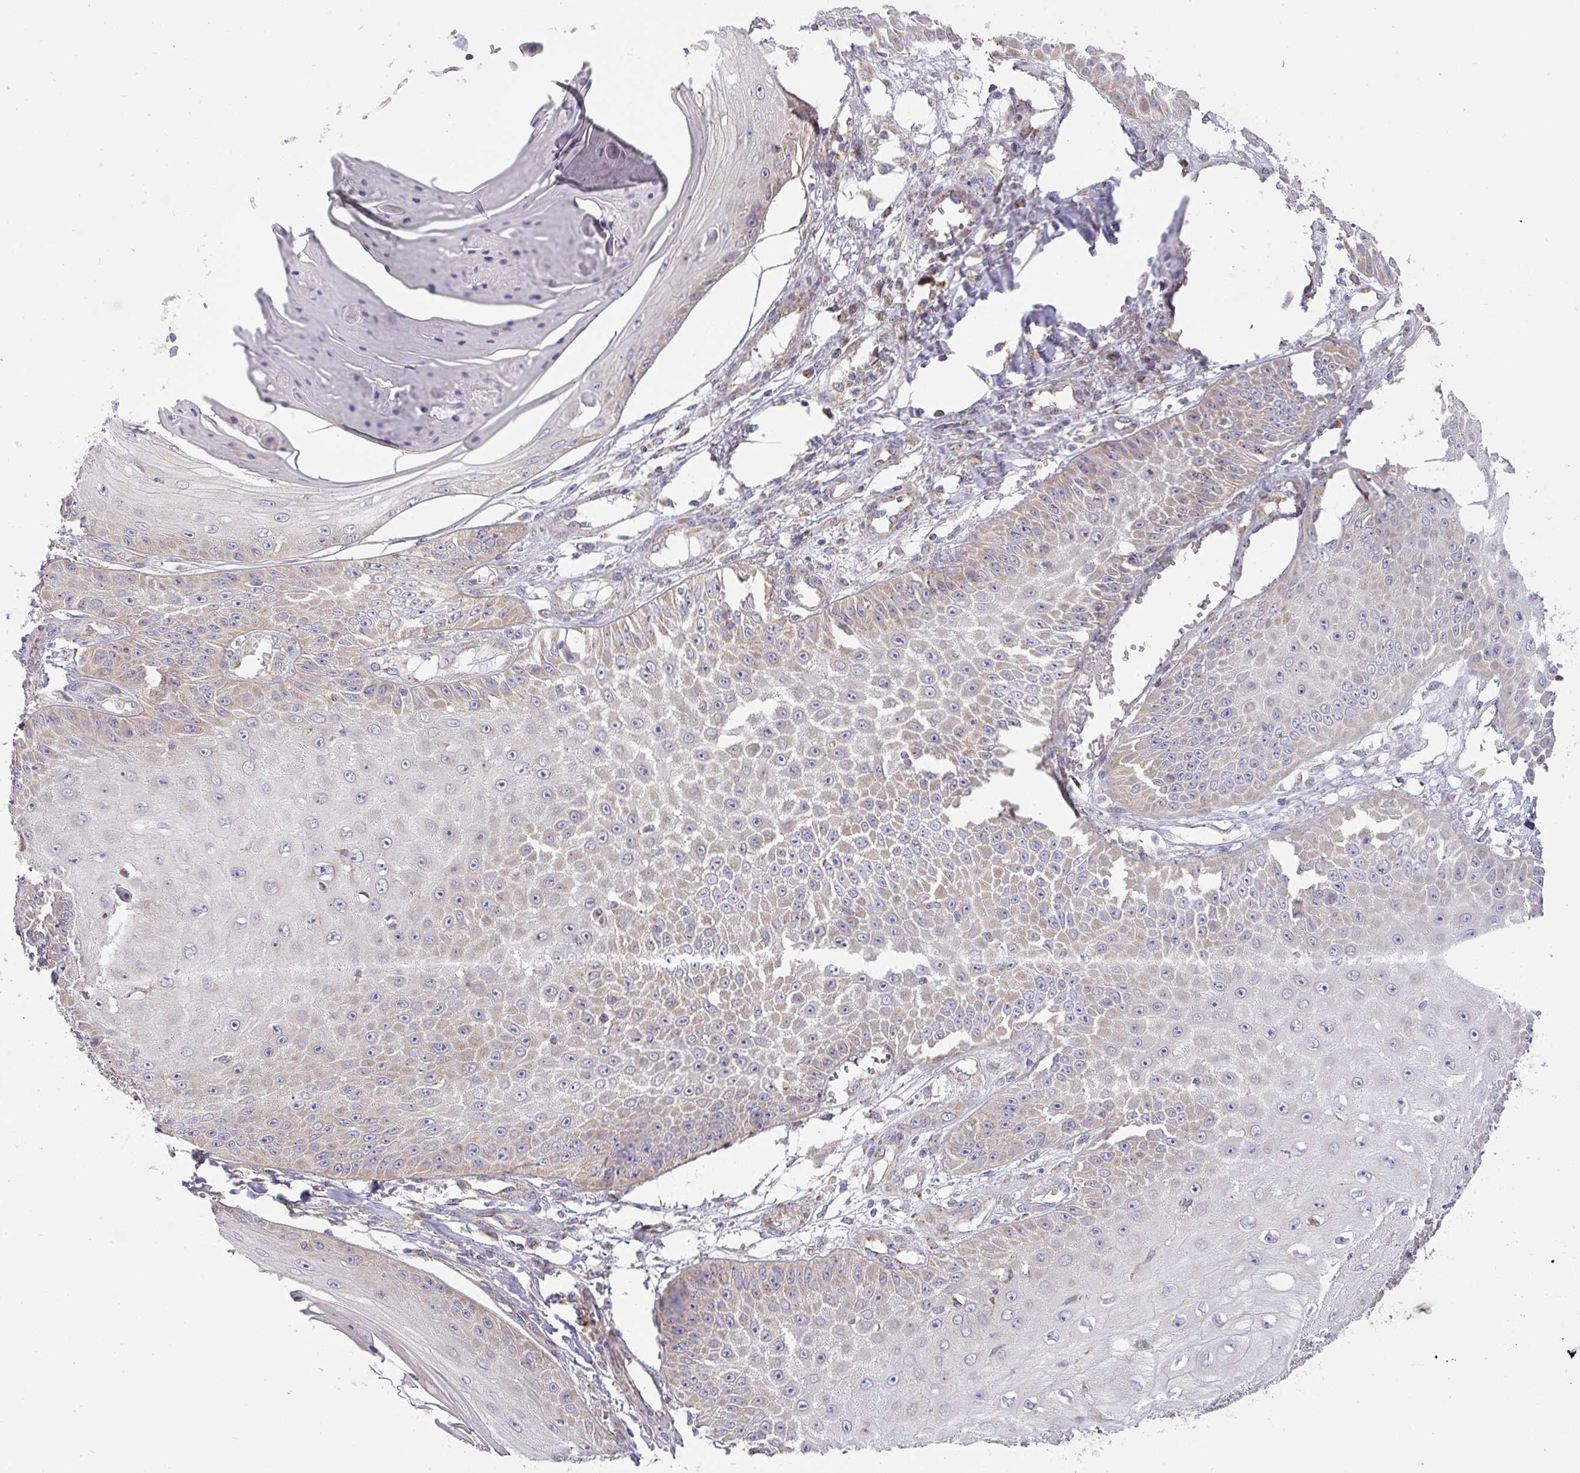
{"staining": {"intensity": "weak", "quantity": "25%-75%", "location": "cytoplasmic/membranous"}, "tissue": "skin cancer", "cell_type": "Tumor cells", "image_type": "cancer", "snomed": [{"axis": "morphology", "description": "Squamous cell carcinoma, NOS"}, {"axis": "topography", "description": "Skin"}], "caption": "This is an image of immunohistochemistry staining of skin cancer (squamous cell carcinoma), which shows weak staining in the cytoplasmic/membranous of tumor cells.", "gene": "ZNF211", "patient": {"sex": "male", "age": 70}}